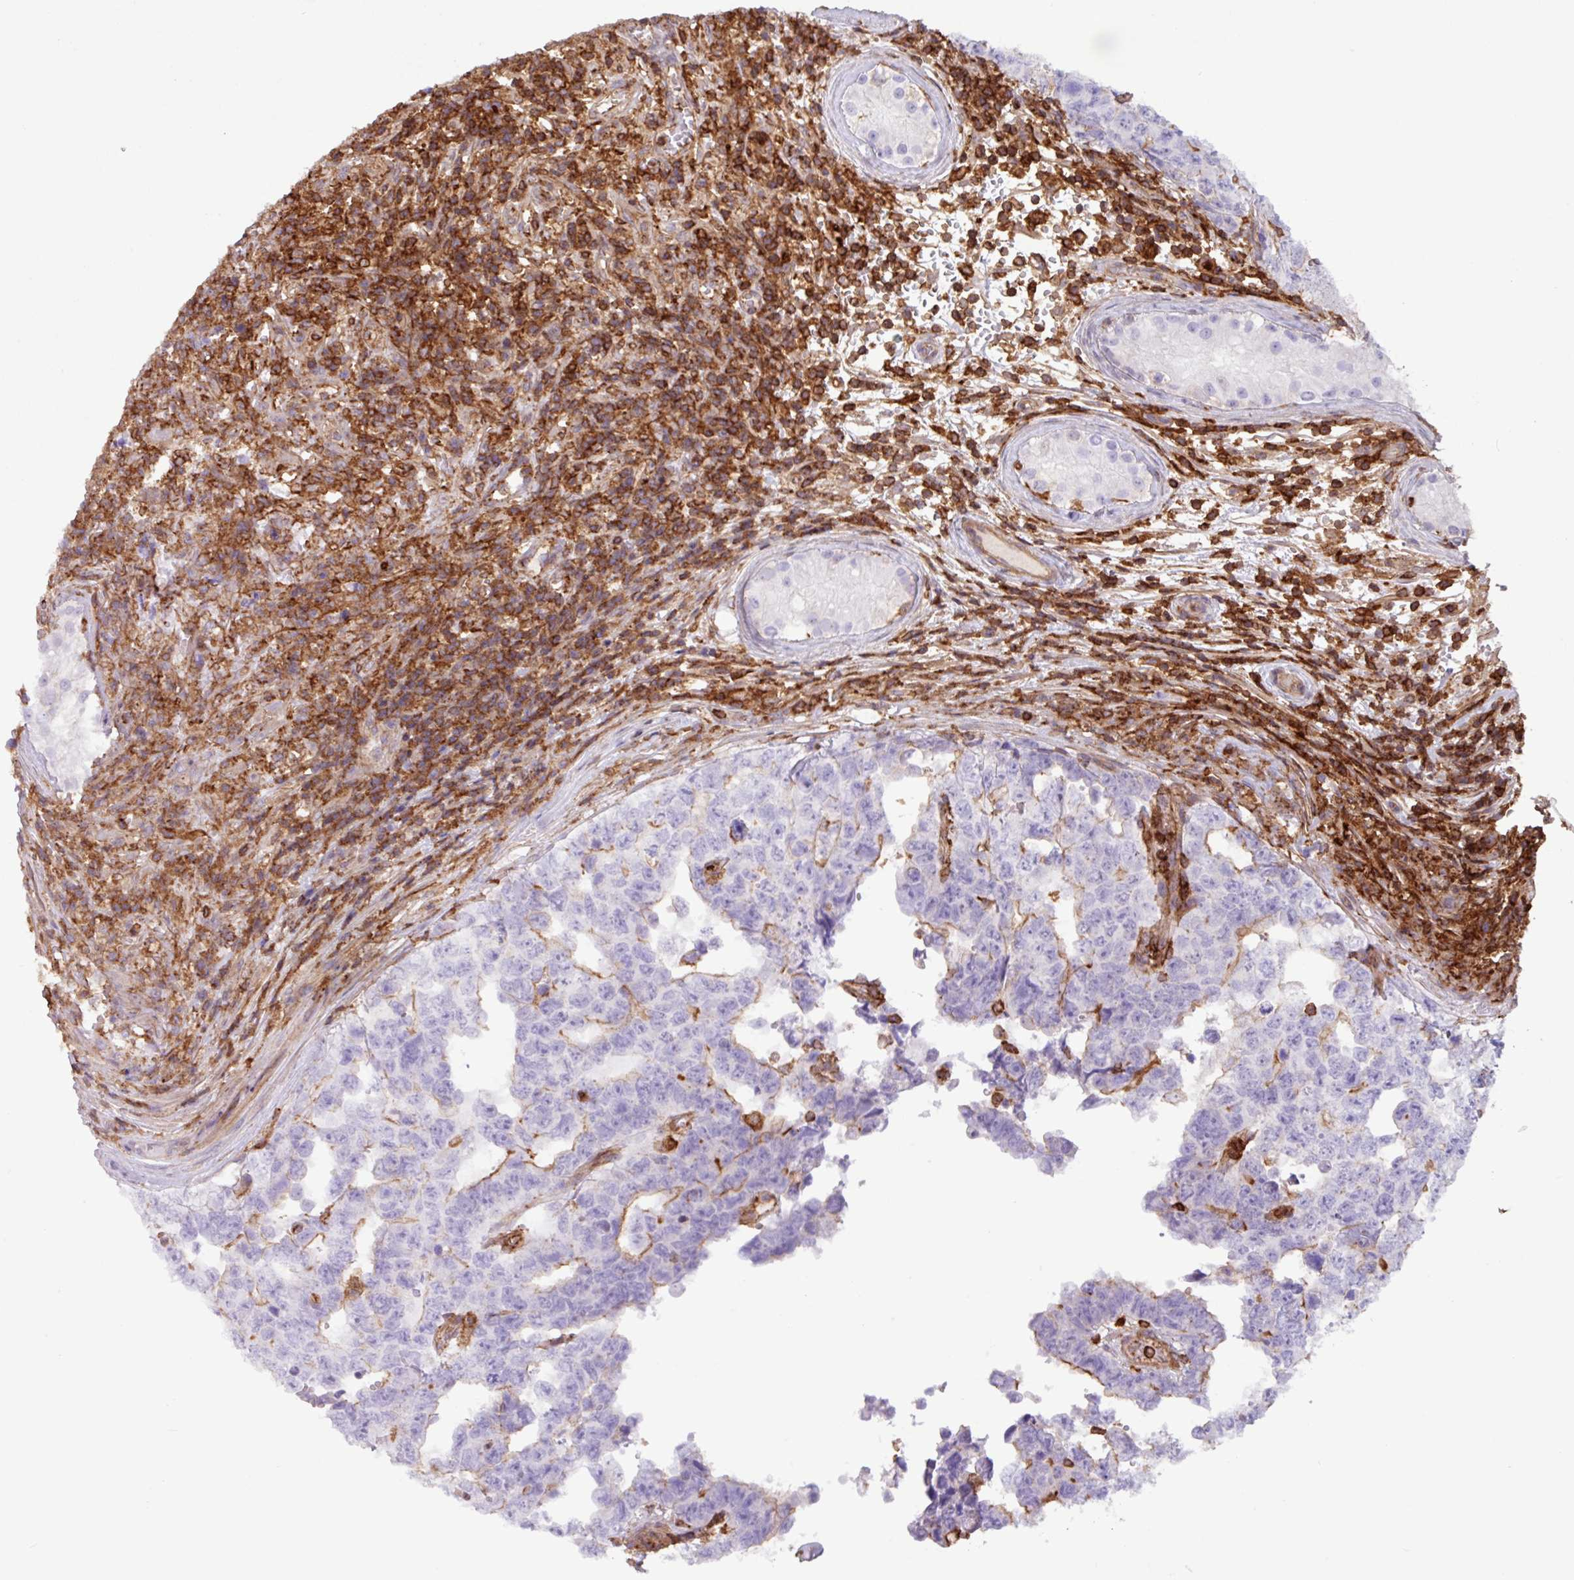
{"staining": {"intensity": "weak", "quantity": "<25%", "location": "cytoplasmic/membranous"}, "tissue": "testis cancer", "cell_type": "Tumor cells", "image_type": "cancer", "snomed": [{"axis": "morphology", "description": "Normal tissue, NOS"}, {"axis": "morphology", "description": "Carcinoma, Embryonal, NOS"}, {"axis": "topography", "description": "Testis"}, {"axis": "topography", "description": "Epididymis"}], "caption": "Immunohistochemistry image of testis embryonal carcinoma stained for a protein (brown), which exhibits no staining in tumor cells.", "gene": "PPP1R18", "patient": {"sex": "male", "age": 25}}